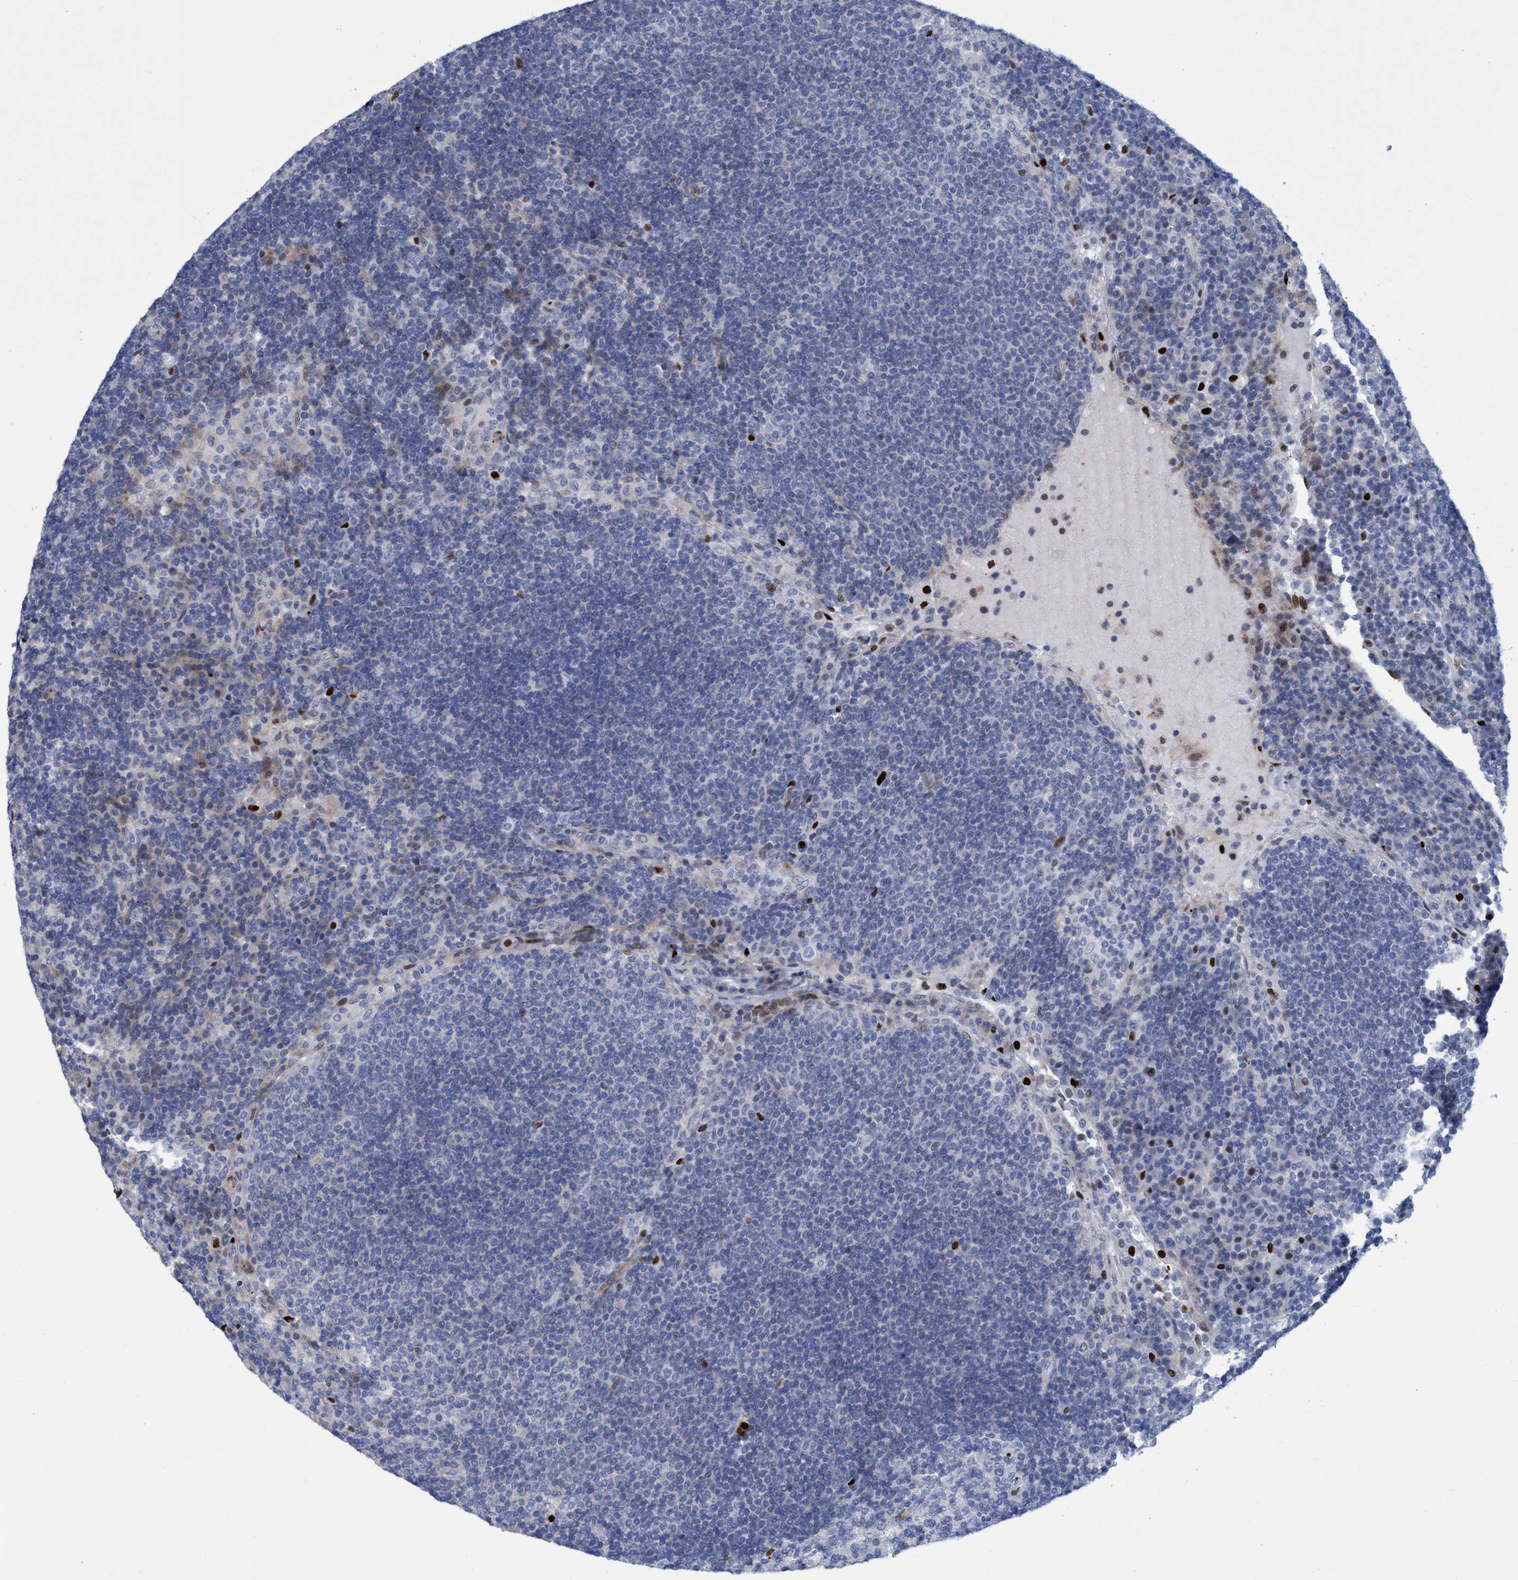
{"staining": {"intensity": "negative", "quantity": "none", "location": "none"}, "tissue": "lymph node", "cell_type": "Germinal center cells", "image_type": "normal", "snomed": [{"axis": "morphology", "description": "Normal tissue, NOS"}, {"axis": "topography", "description": "Lymph node"}], "caption": "Immunohistochemistry micrograph of unremarkable lymph node: human lymph node stained with DAB displays no significant protein staining in germinal center cells.", "gene": "R3HCC1", "patient": {"sex": "female", "age": 53}}